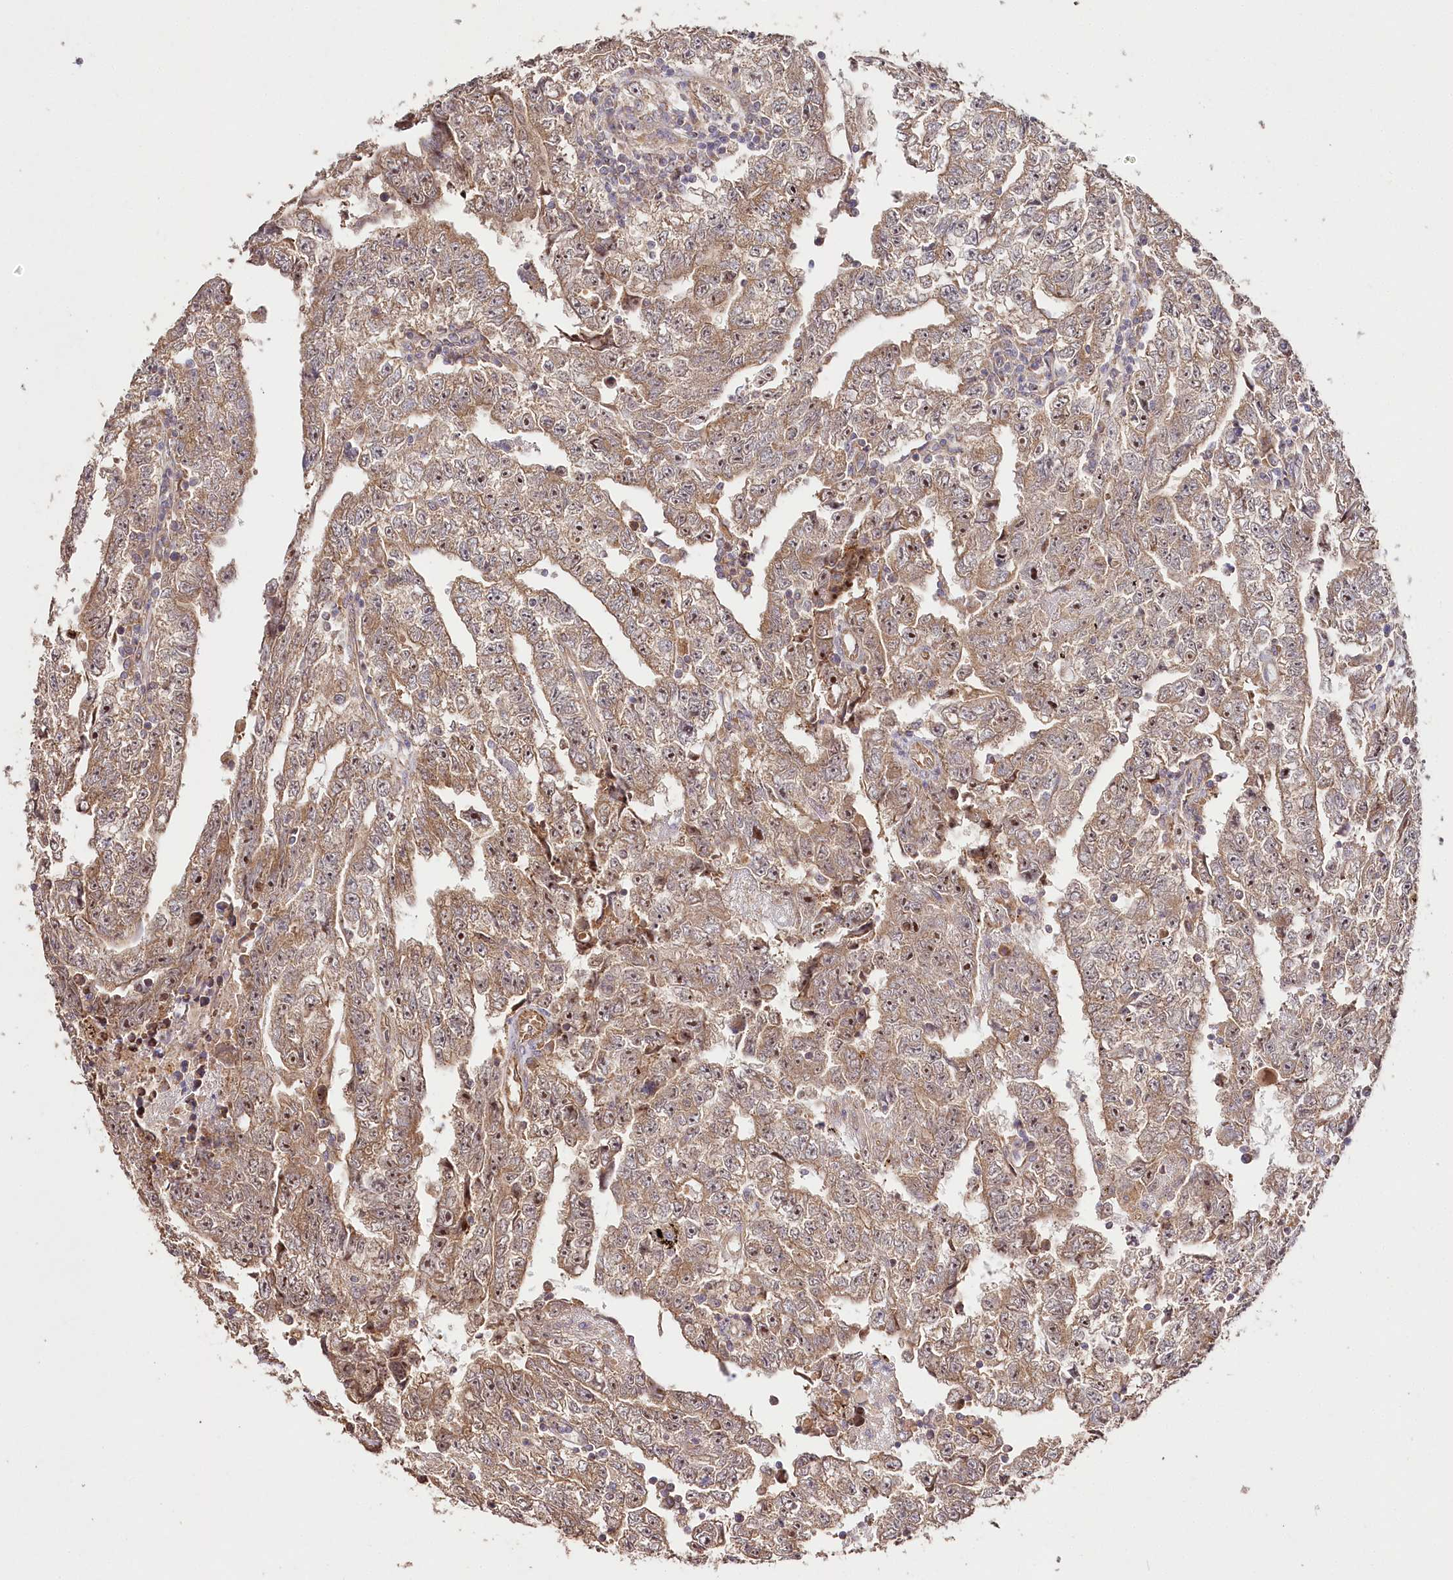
{"staining": {"intensity": "moderate", "quantity": ">75%", "location": "cytoplasmic/membranous,nuclear"}, "tissue": "testis cancer", "cell_type": "Tumor cells", "image_type": "cancer", "snomed": [{"axis": "morphology", "description": "Carcinoma, Embryonal, NOS"}, {"axis": "topography", "description": "Testis"}], "caption": "Immunohistochemistry (IHC) of testis embryonal carcinoma shows medium levels of moderate cytoplasmic/membranous and nuclear positivity in about >75% of tumor cells. (Stains: DAB in brown, nuclei in blue, Microscopy: brightfield microscopy at high magnification).", "gene": "DMXL1", "patient": {"sex": "male", "age": 25}}